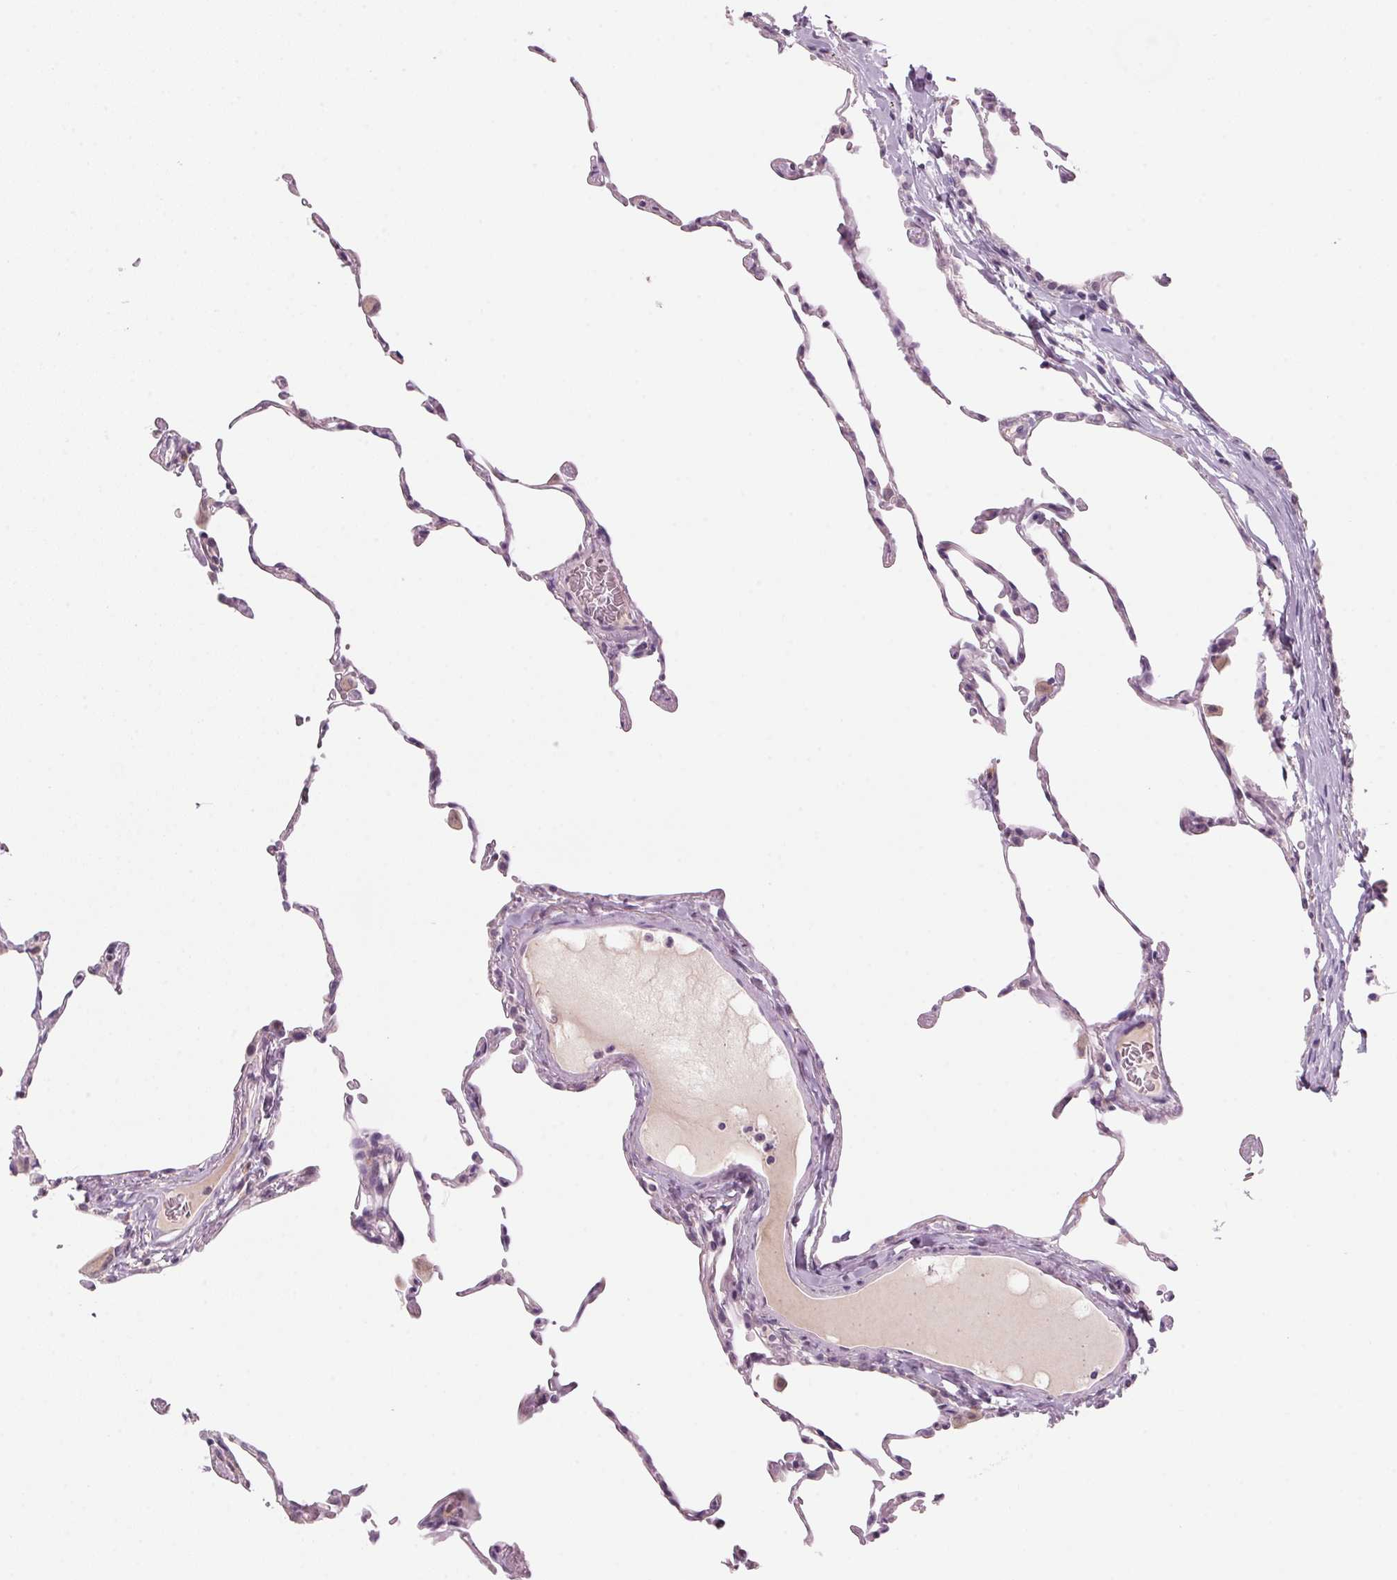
{"staining": {"intensity": "negative", "quantity": "none", "location": "none"}, "tissue": "lung", "cell_type": "Alveolar cells", "image_type": "normal", "snomed": [{"axis": "morphology", "description": "Normal tissue, NOS"}, {"axis": "topography", "description": "Lung"}], "caption": "Alveolar cells are negative for brown protein staining in benign lung. (DAB (3,3'-diaminobenzidine) IHC visualized using brightfield microscopy, high magnification).", "gene": "ADAM20", "patient": {"sex": "female", "age": 57}}